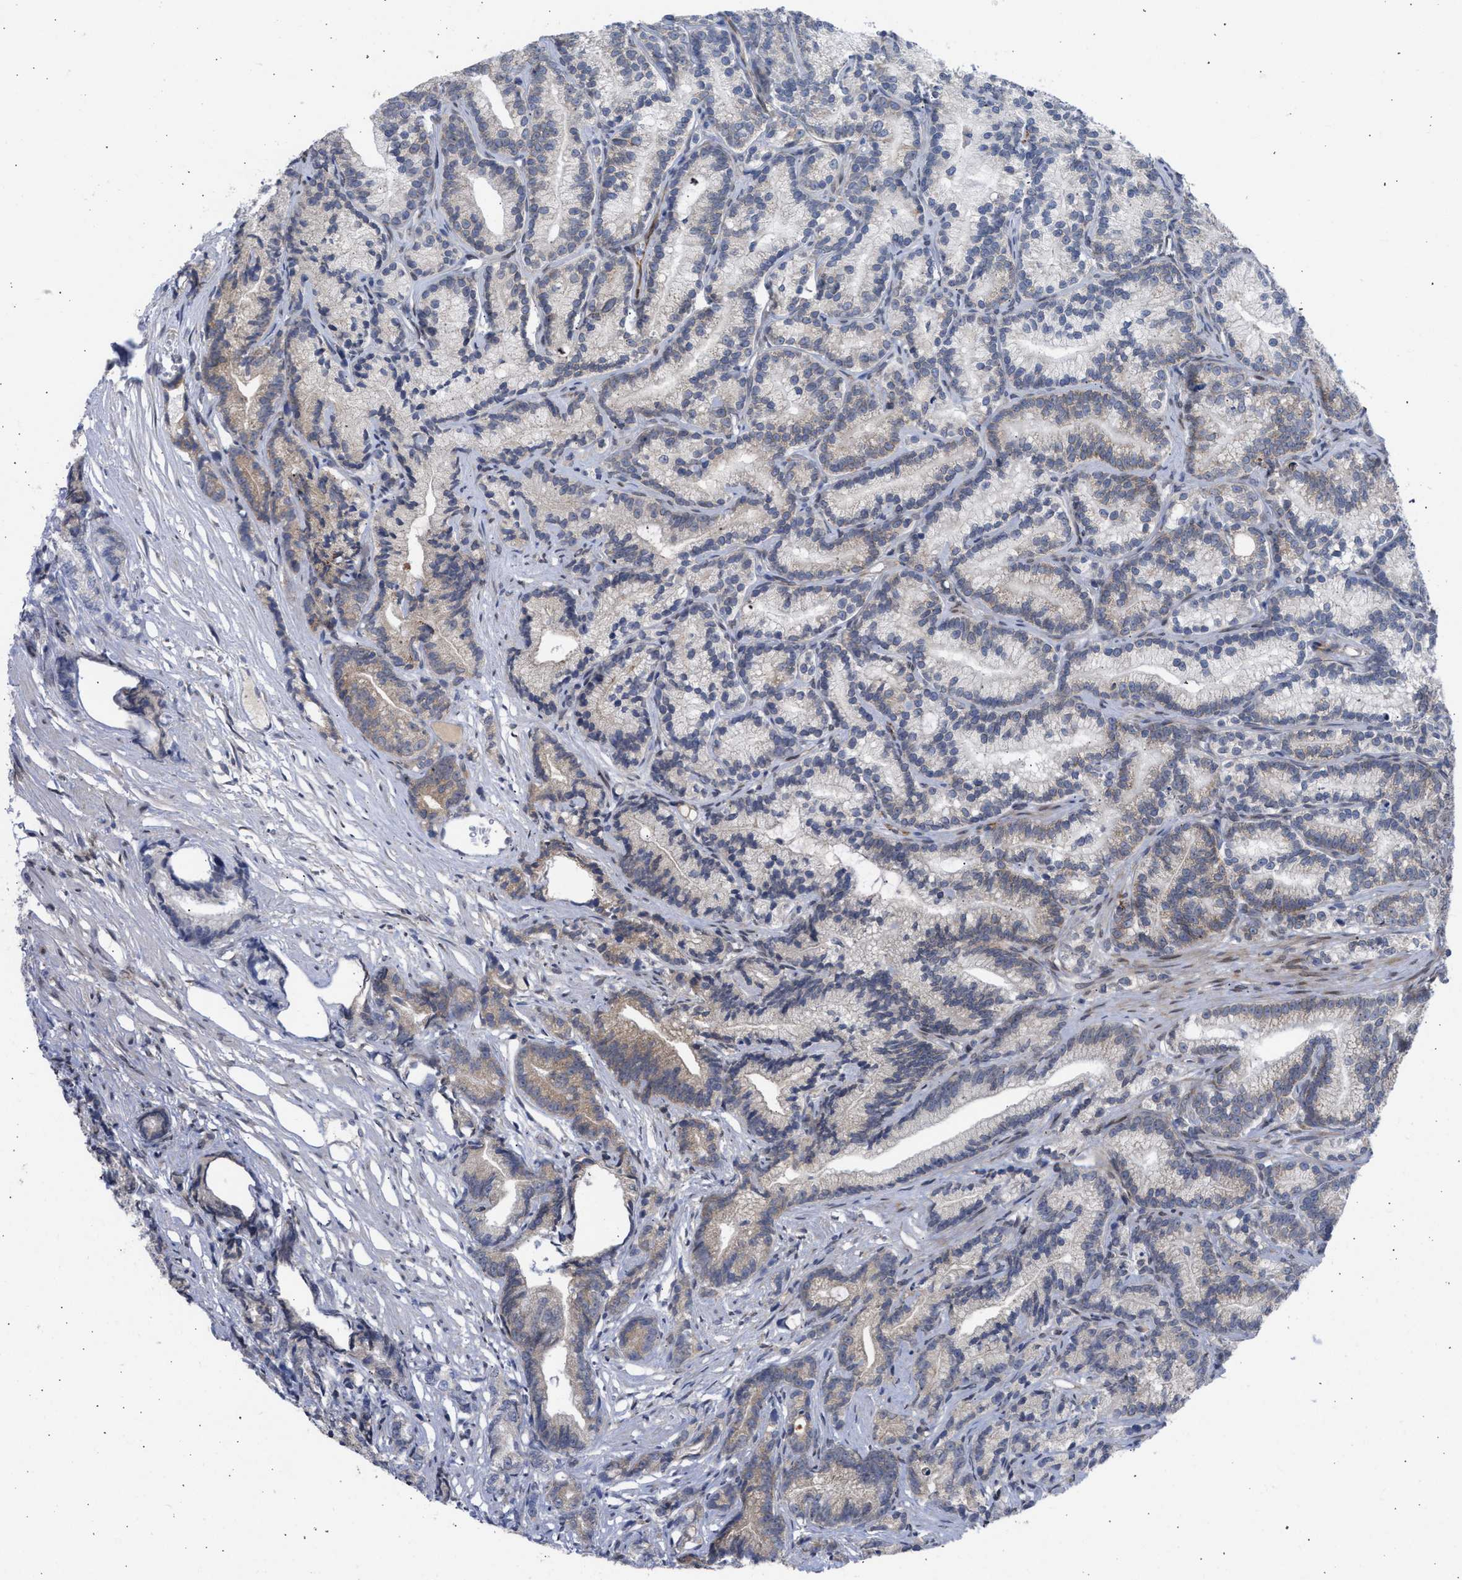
{"staining": {"intensity": "weak", "quantity": "<25%", "location": "cytoplasmic/membranous"}, "tissue": "prostate cancer", "cell_type": "Tumor cells", "image_type": "cancer", "snomed": [{"axis": "morphology", "description": "Adenocarcinoma, Low grade"}, {"axis": "topography", "description": "Prostate"}], "caption": "The IHC photomicrograph has no significant positivity in tumor cells of prostate cancer tissue.", "gene": "NUP35", "patient": {"sex": "male", "age": 89}}